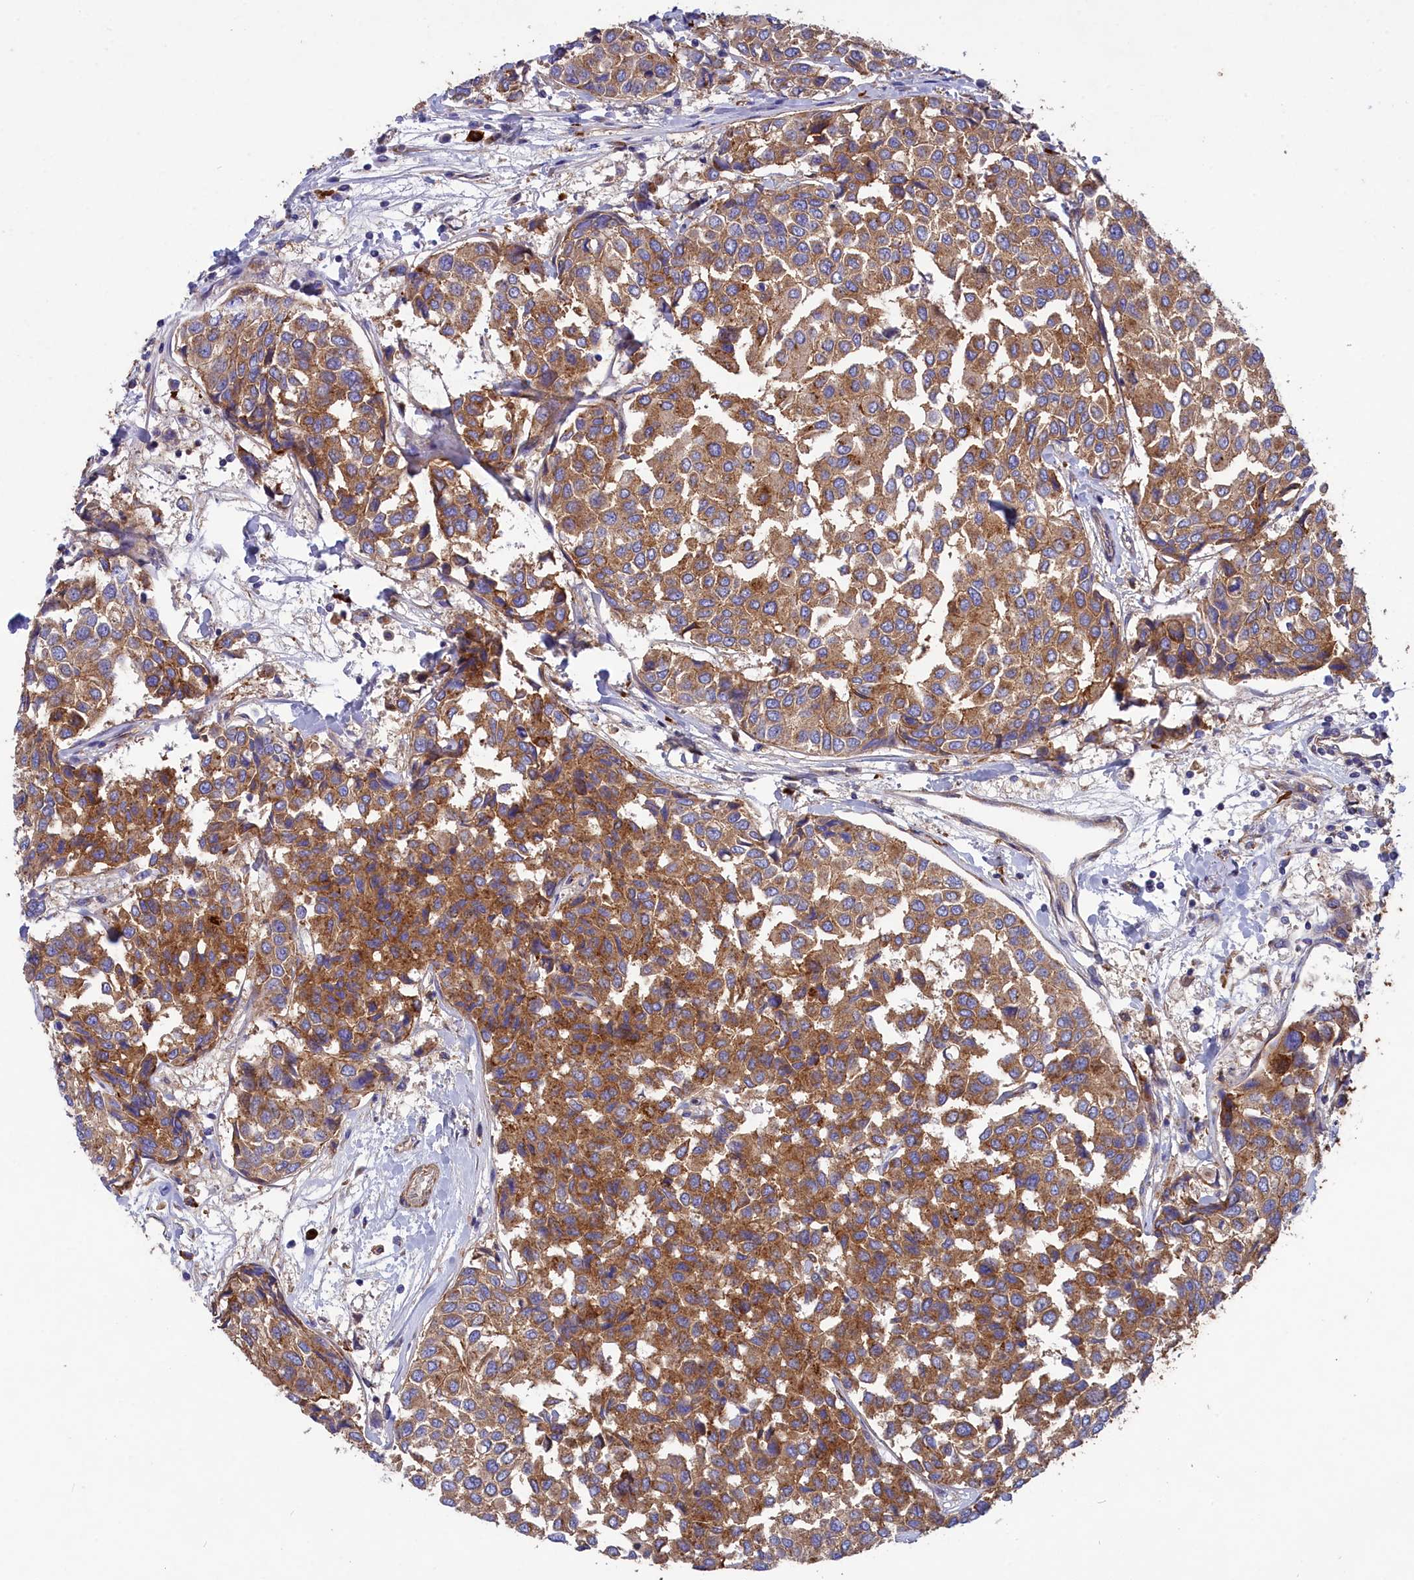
{"staining": {"intensity": "moderate", "quantity": ">75%", "location": "cytoplasmic/membranous"}, "tissue": "breast cancer", "cell_type": "Tumor cells", "image_type": "cancer", "snomed": [{"axis": "morphology", "description": "Duct carcinoma"}, {"axis": "topography", "description": "Breast"}], "caption": "Intraductal carcinoma (breast) stained with immunohistochemistry (IHC) reveals moderate cytoplasmic/membranous expression in approximately >75% of tumor cells.", "gene": "SCAMP4", "patient": {"sex": "female", "age": 55}}